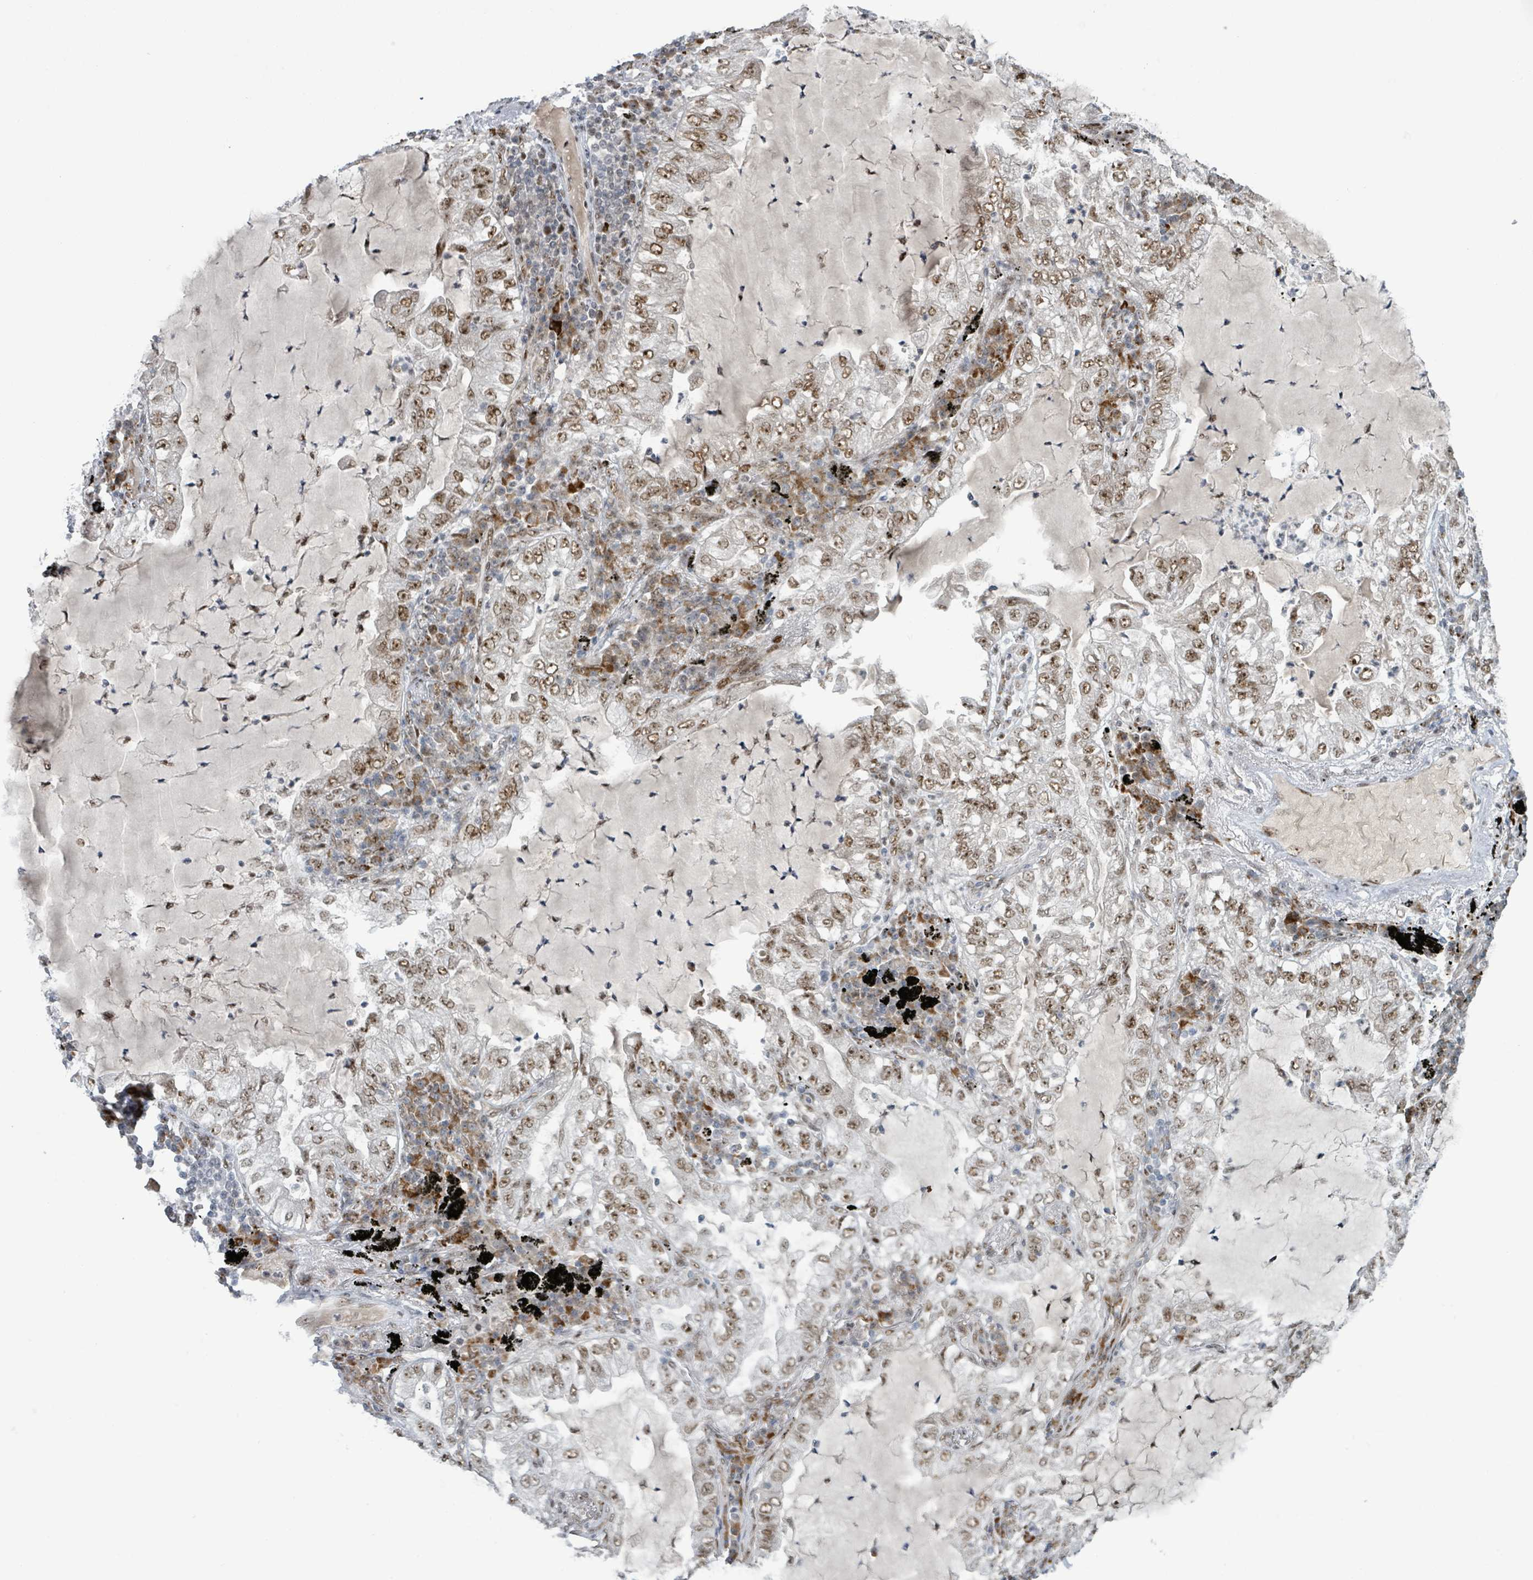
{"staining": {"intensity": "moderate", "quantity": ">75%", "location": "nuclear"}, "tissue": "lung cancer", "cell_type": "Tumor cells", "image_type": "cancer", "snomed": [{"axis": "morphology", "description": "Adenocarcinoma, NOS"}, {"axis": "topography", "description": "Lung"}], "caption": "Approximately >75% of tumor cells in lung adenocarcinoma demonstrate moderate nuclear protein staining as visualized by brown immunohistochemical staining.", "gene": "KLF3", "patient": {"sex": "female", "age": 73}}